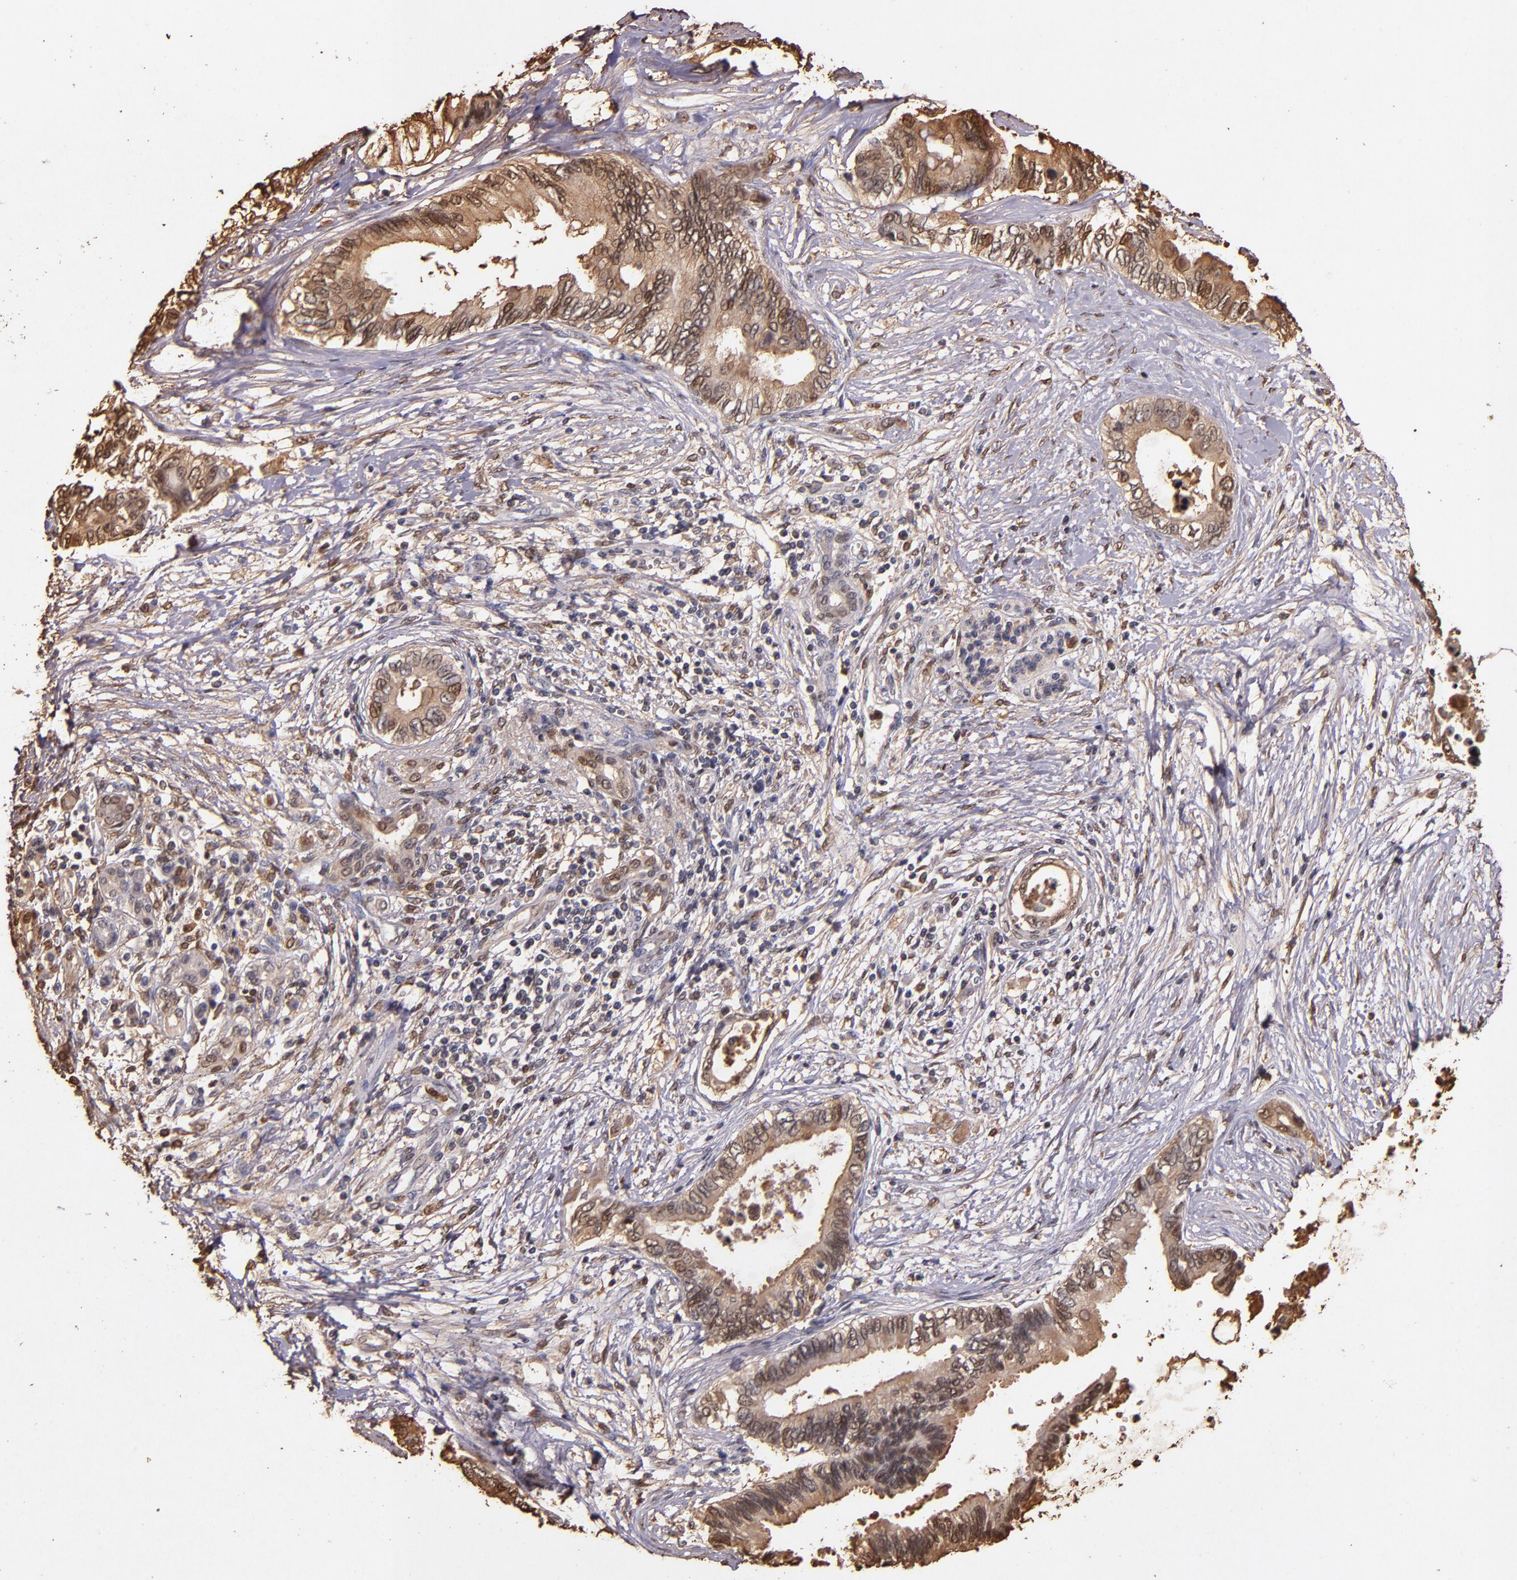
{"staining": {"intensity": "moderate", "quantity": ">75%", "location": "cytoplasmic/membranous,nuclear"}, "tissue": "pancreatic cancer", "cell_type": "Tumor cells", "image_type": "cancer", "snomed": [{"axis": "morphology", "description": "Adenocarcinoma, NOS"}, {"axis": "topography", "description": "Pancreas"}], "caption": "Adenocarcinoma (pancreatic) tissue shows moderate cytoplasmic/membranous and nuclear expression in approximately >75% of tumor cells, visualized by immunohistochemistry. The staining was performed using DAB to visualize the protein expression in brown, while the nuclei were stained in blue with hematoxylin (Magnification: 20x).", "gene": "S100A6", "patient": {"sex": "female", "age": 66}}